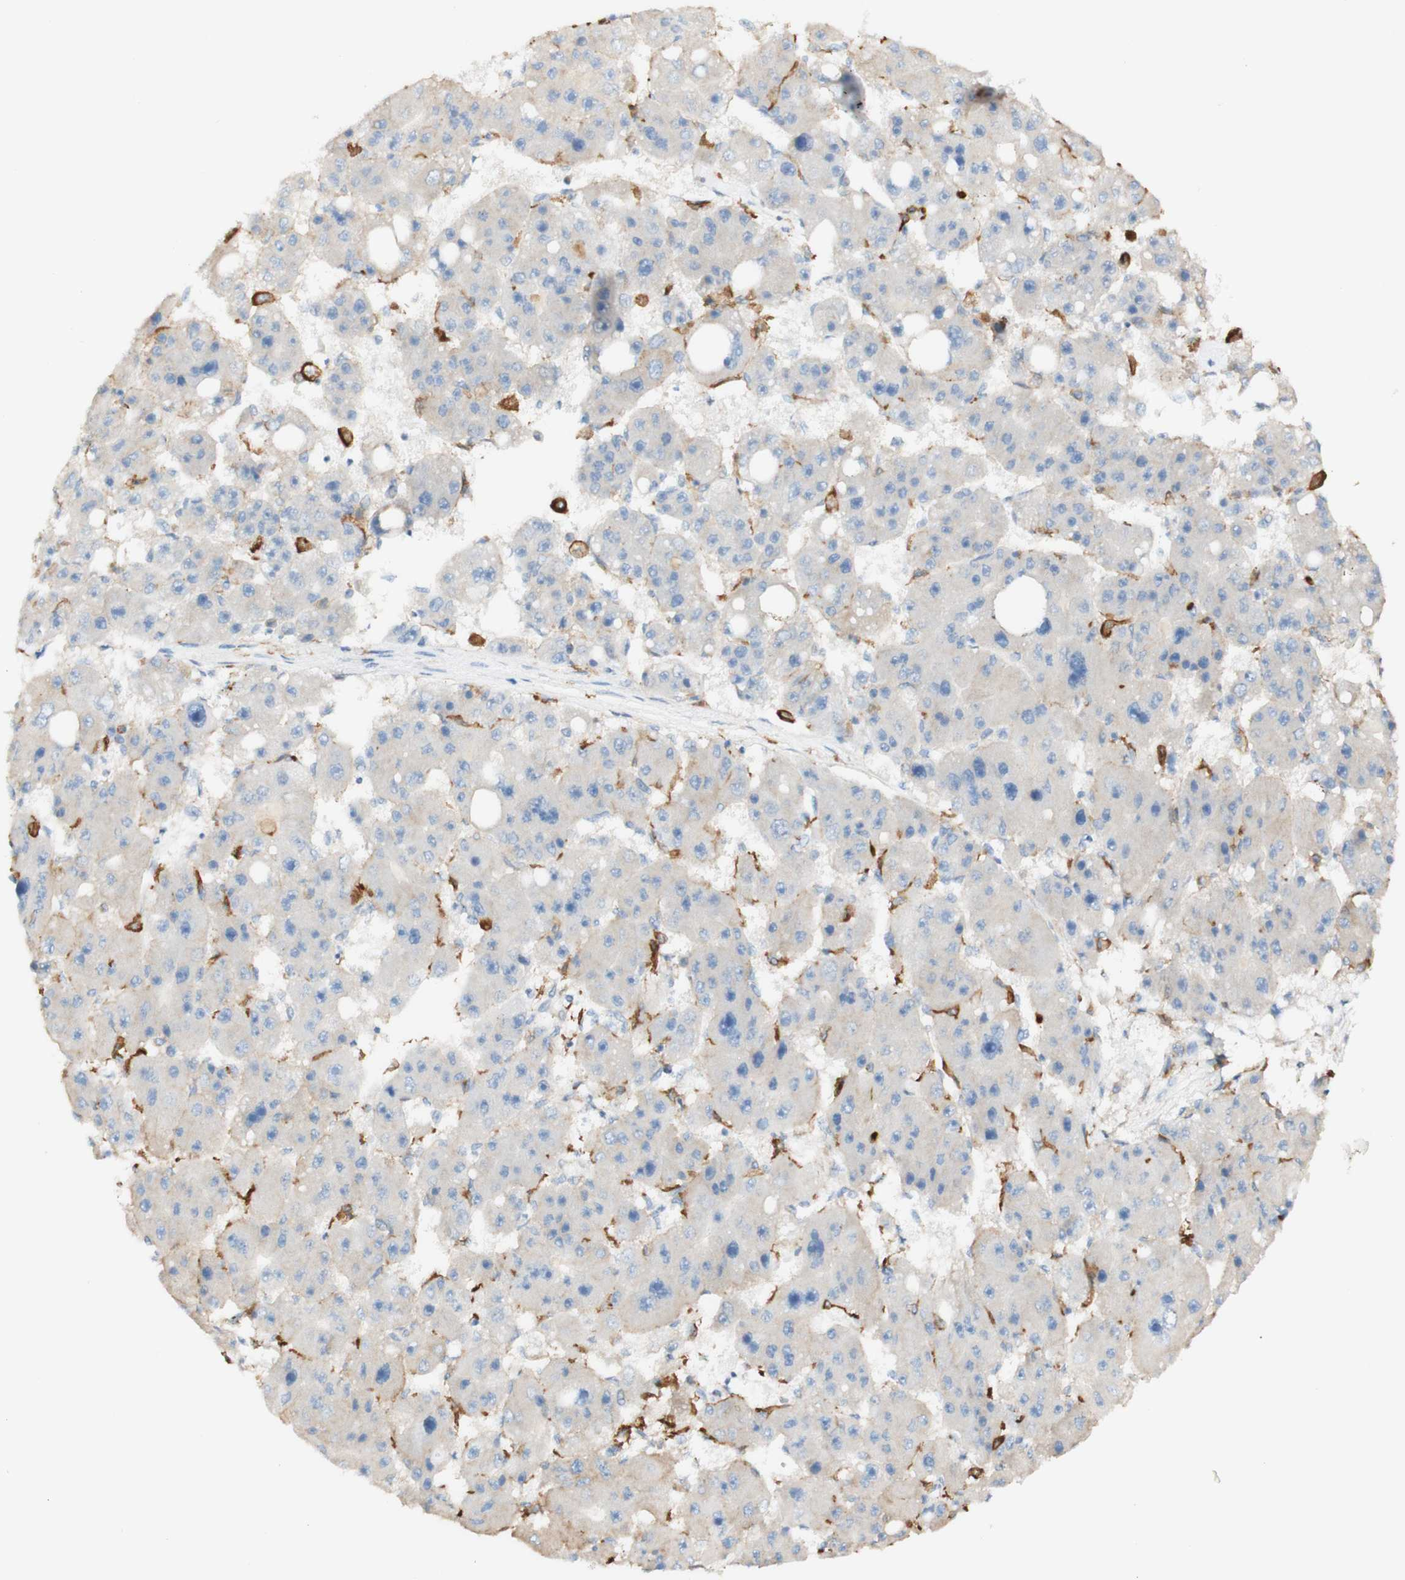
{"staining": {"intensity": "weak", "quantity": "25%-75%", "location": "cytoplasmic/membranous"}, "tissue": "liver cancer", "cell_type": "Tumor cells", "image_type": "cancer", "snomed": [{"axis": "morphology", "description": "Carcinoma, Hepatocellular, NOS"}, {"axis": "topography", "description": "Liver"}], "caption": "This micrograph shows liver cancer stained with immunohistochemistry to label a protein in brown. The cytoplasmic/membranous of tumor cells show weak positivity for the protein. Nuclei are counter-stained blue.", "gene": "FCGRT", "patient": {"sex": "female", "age": 61}}